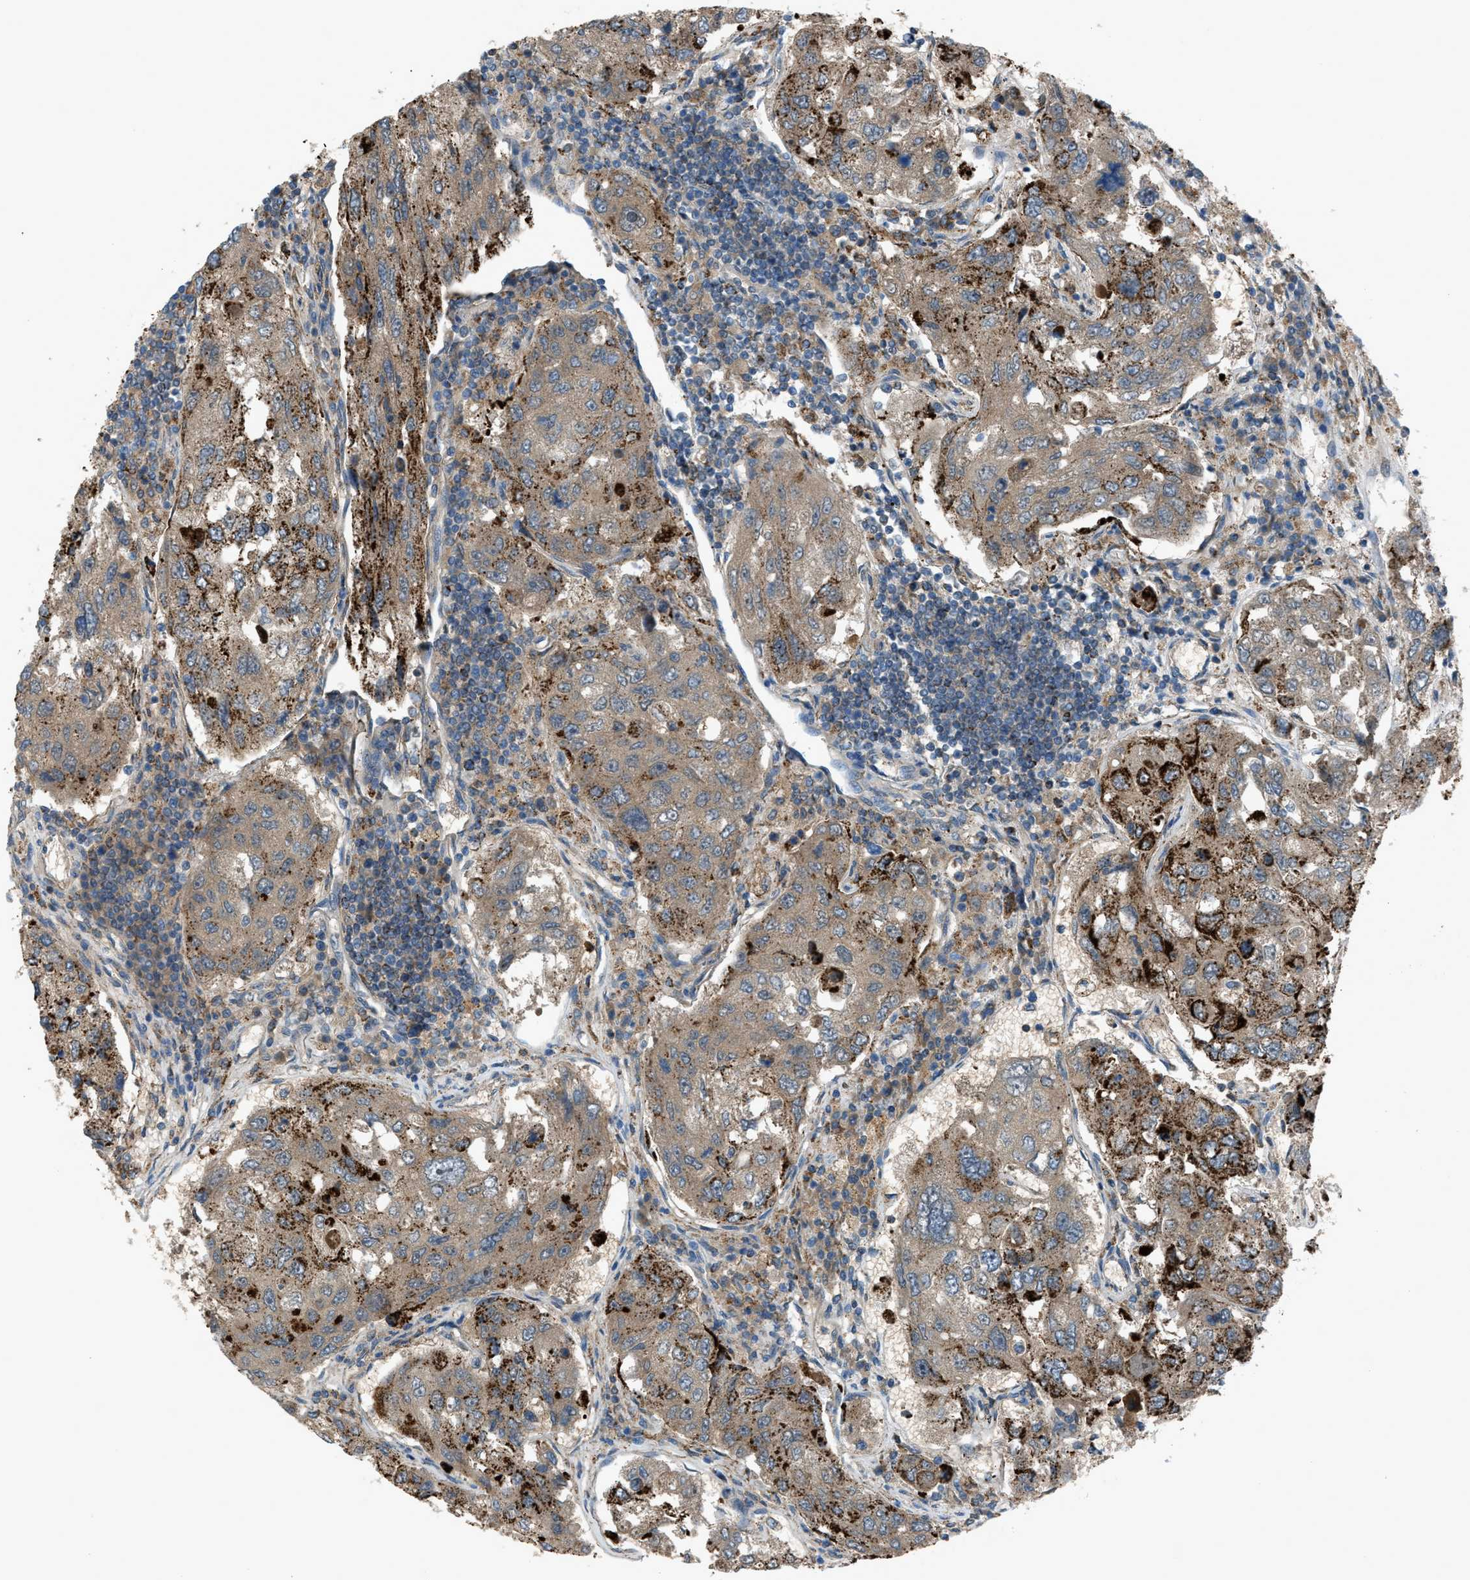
{"staining": {"intensity": "moderate", "quantity": ">75%", "location": "cytoplasmic/membranous"}, "tissue": "urothelial cancer", "cell_type": "Tumor cells", "image_type": "cancer", "snomed": [{"axis": "morphology", "description": "Urothelial carcinoma, High grade"}, {"axis": "topography", "description": "Lymph node"}, {"axis": "topography", "description": "Urinary bladder"}], "caption": "Tumor cells exhibit moderate cytoplasmic/membranous positivity in approximately >75% of cells in high-grade urothelial carcinoma.", "gene": "MDH2", "patient": {"sex": "male", "age": 51}}